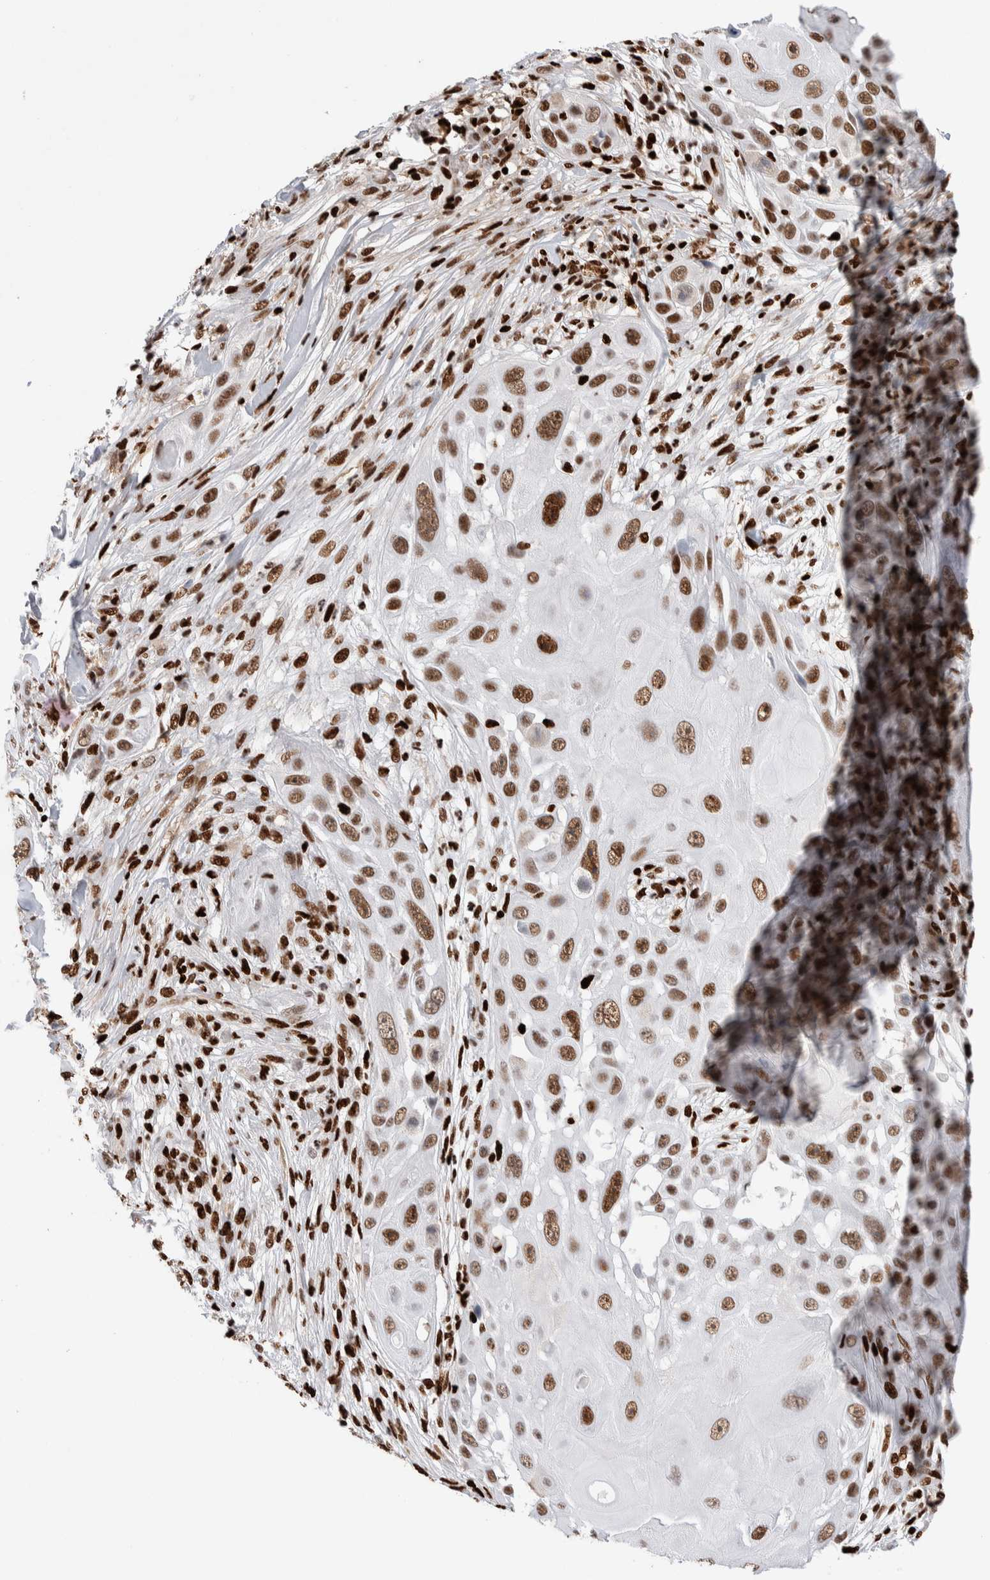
{"staining": {"intensity": "strong", "quantity": ">75%", "location": "nuclear"}, "tissue": "skin cancer", "cell_type": "Tumor cells", "image_type": "cancer", "snomed": [{"axis": "morphology", "description": "Squamous cell carcinoma, NOS"}, {"axis": "topography", "description": "Skin"}], "caption": "Squamous cell carcinoma (skin) stained with IHC displays strong nuclear expression in approximately >75% of tumor cells.", "gene": "RNASEK-C17orf49", "patient": {"sex": "female", "age": 44}}